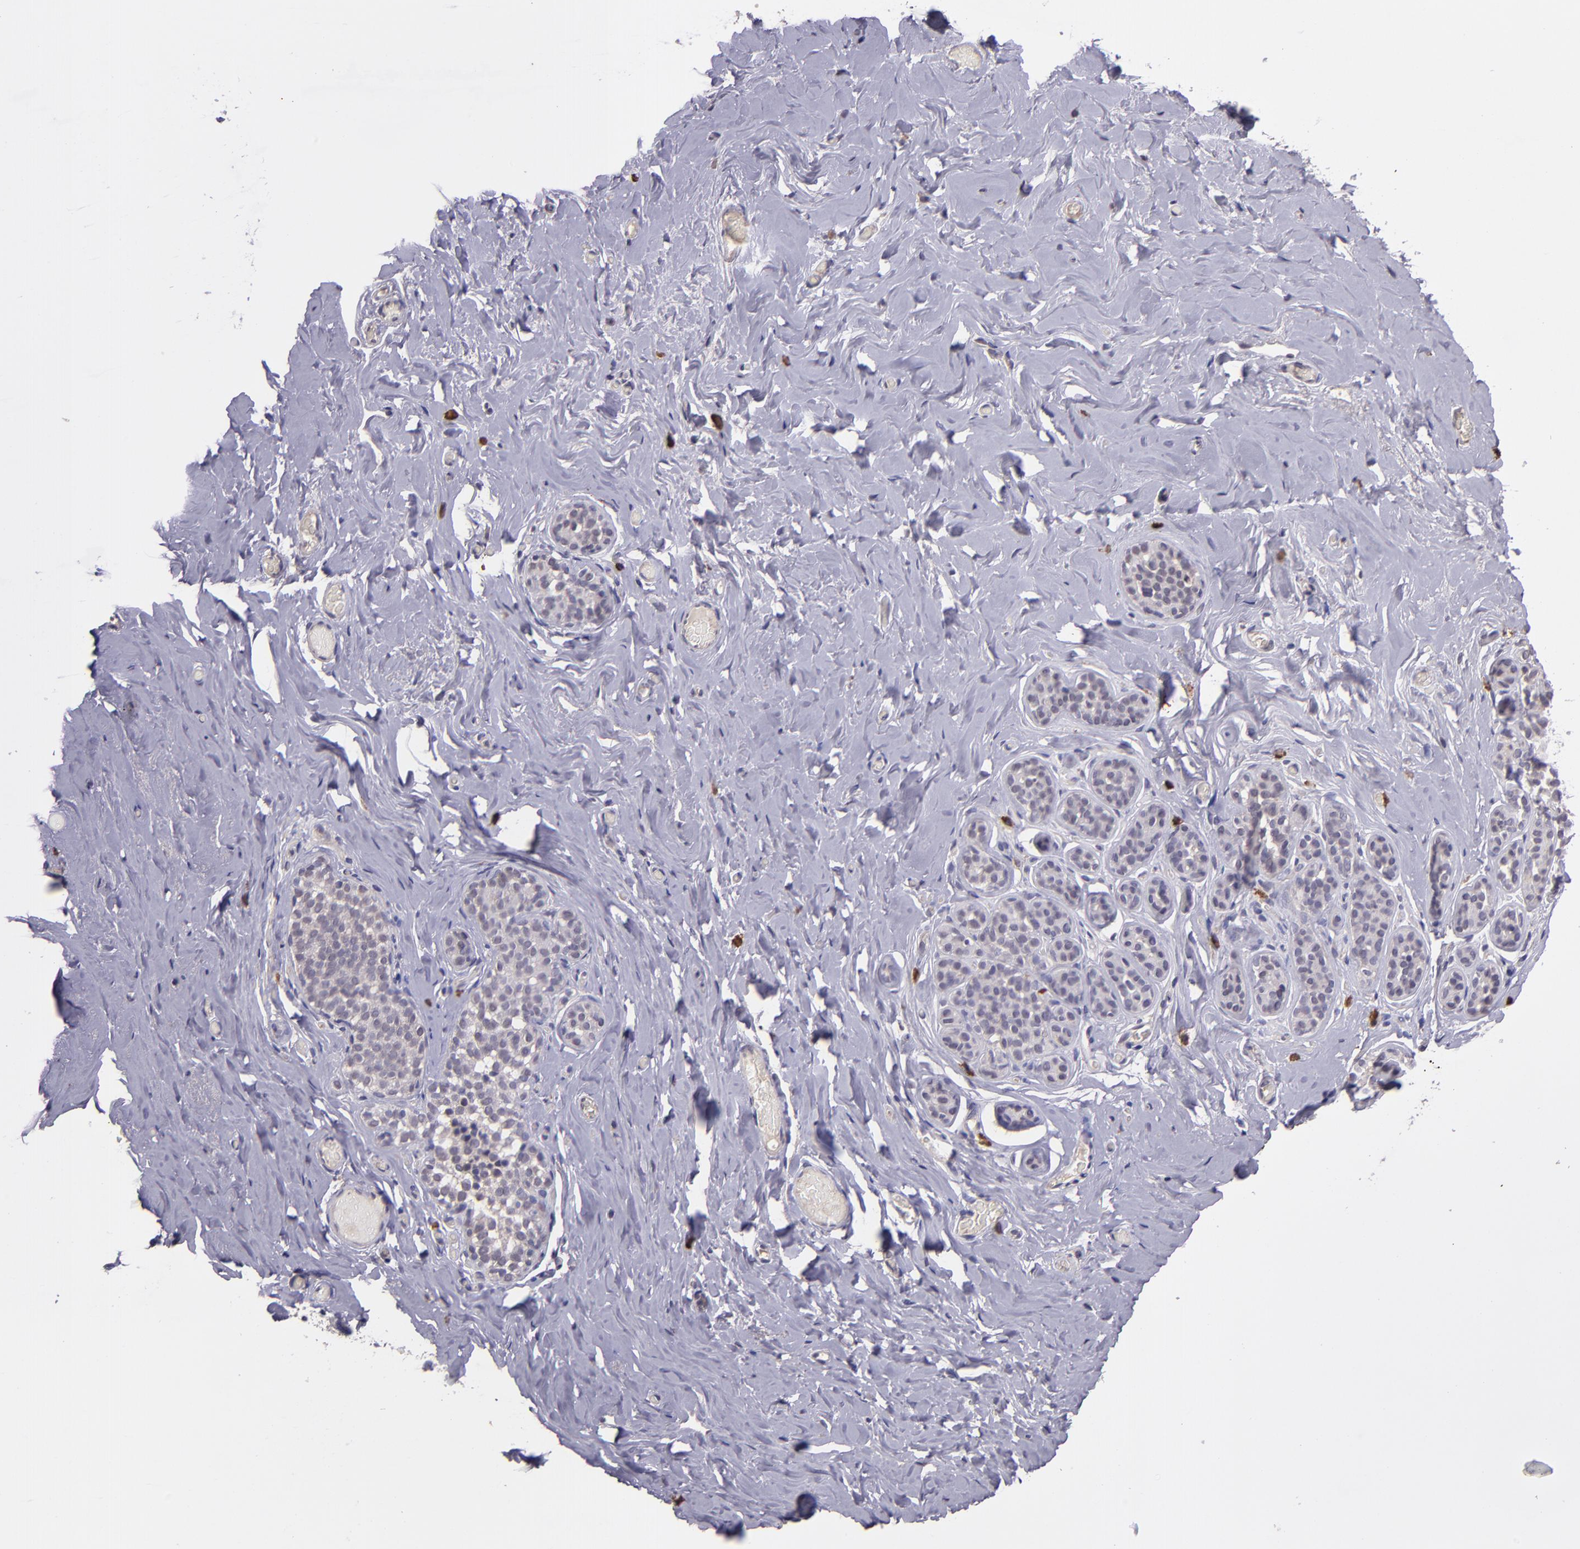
{"staining": {"intensity": "negative", "quantity": "none", "location": "none"}, "tissue": "breast", "cell_type": "Glandular cells", "image_type": "normal", "snomed": [{"axis": "morphology", "description": "Normal tissue, NOS"}, {"axis": "topography", "description": "Breast"}], "caption": "Immunohistochemistry of unremarkable human breast shows no positivity in glandular cells.", "gene": "TAF7L", "patient": {"sex": "female", "age": 75}}